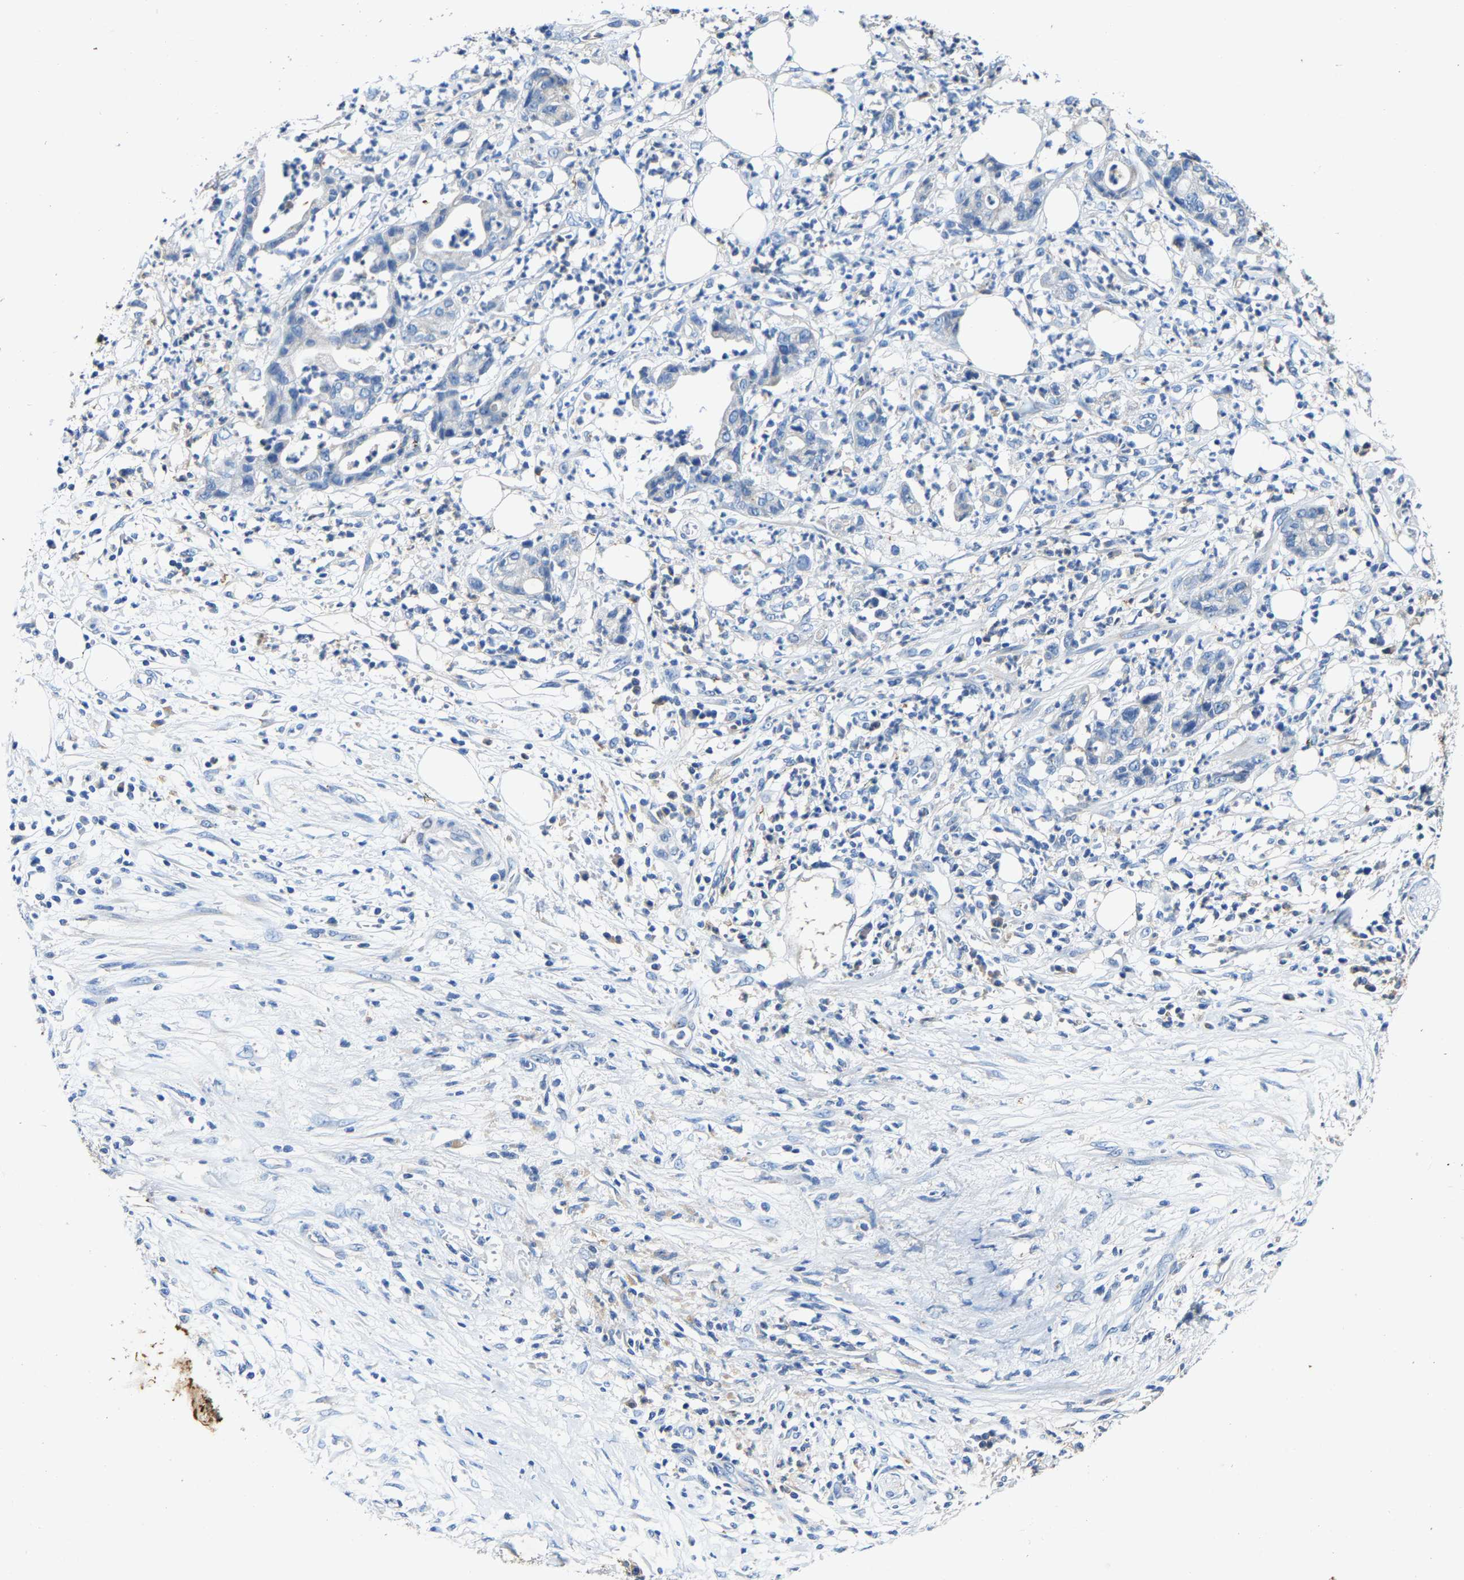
{"staining": {"intensity": "negative", "quantity": "none", "location": "none"}, "tissue": "pancreatic cancer", "cell_type": "Tumor cells", "image_type": "cancer", "snomed": [{"axis": "morphology", "description": "Adenocarcinoma, NOS"}, {"axis": "topography", "description": "Pancreas"}], "caption": "There is no significant staining in tumor cells of pancreatic cancer (adenocarcinoma).", "gene": "SLC25A25", "patient": {"sex": "male", "age": 69}}